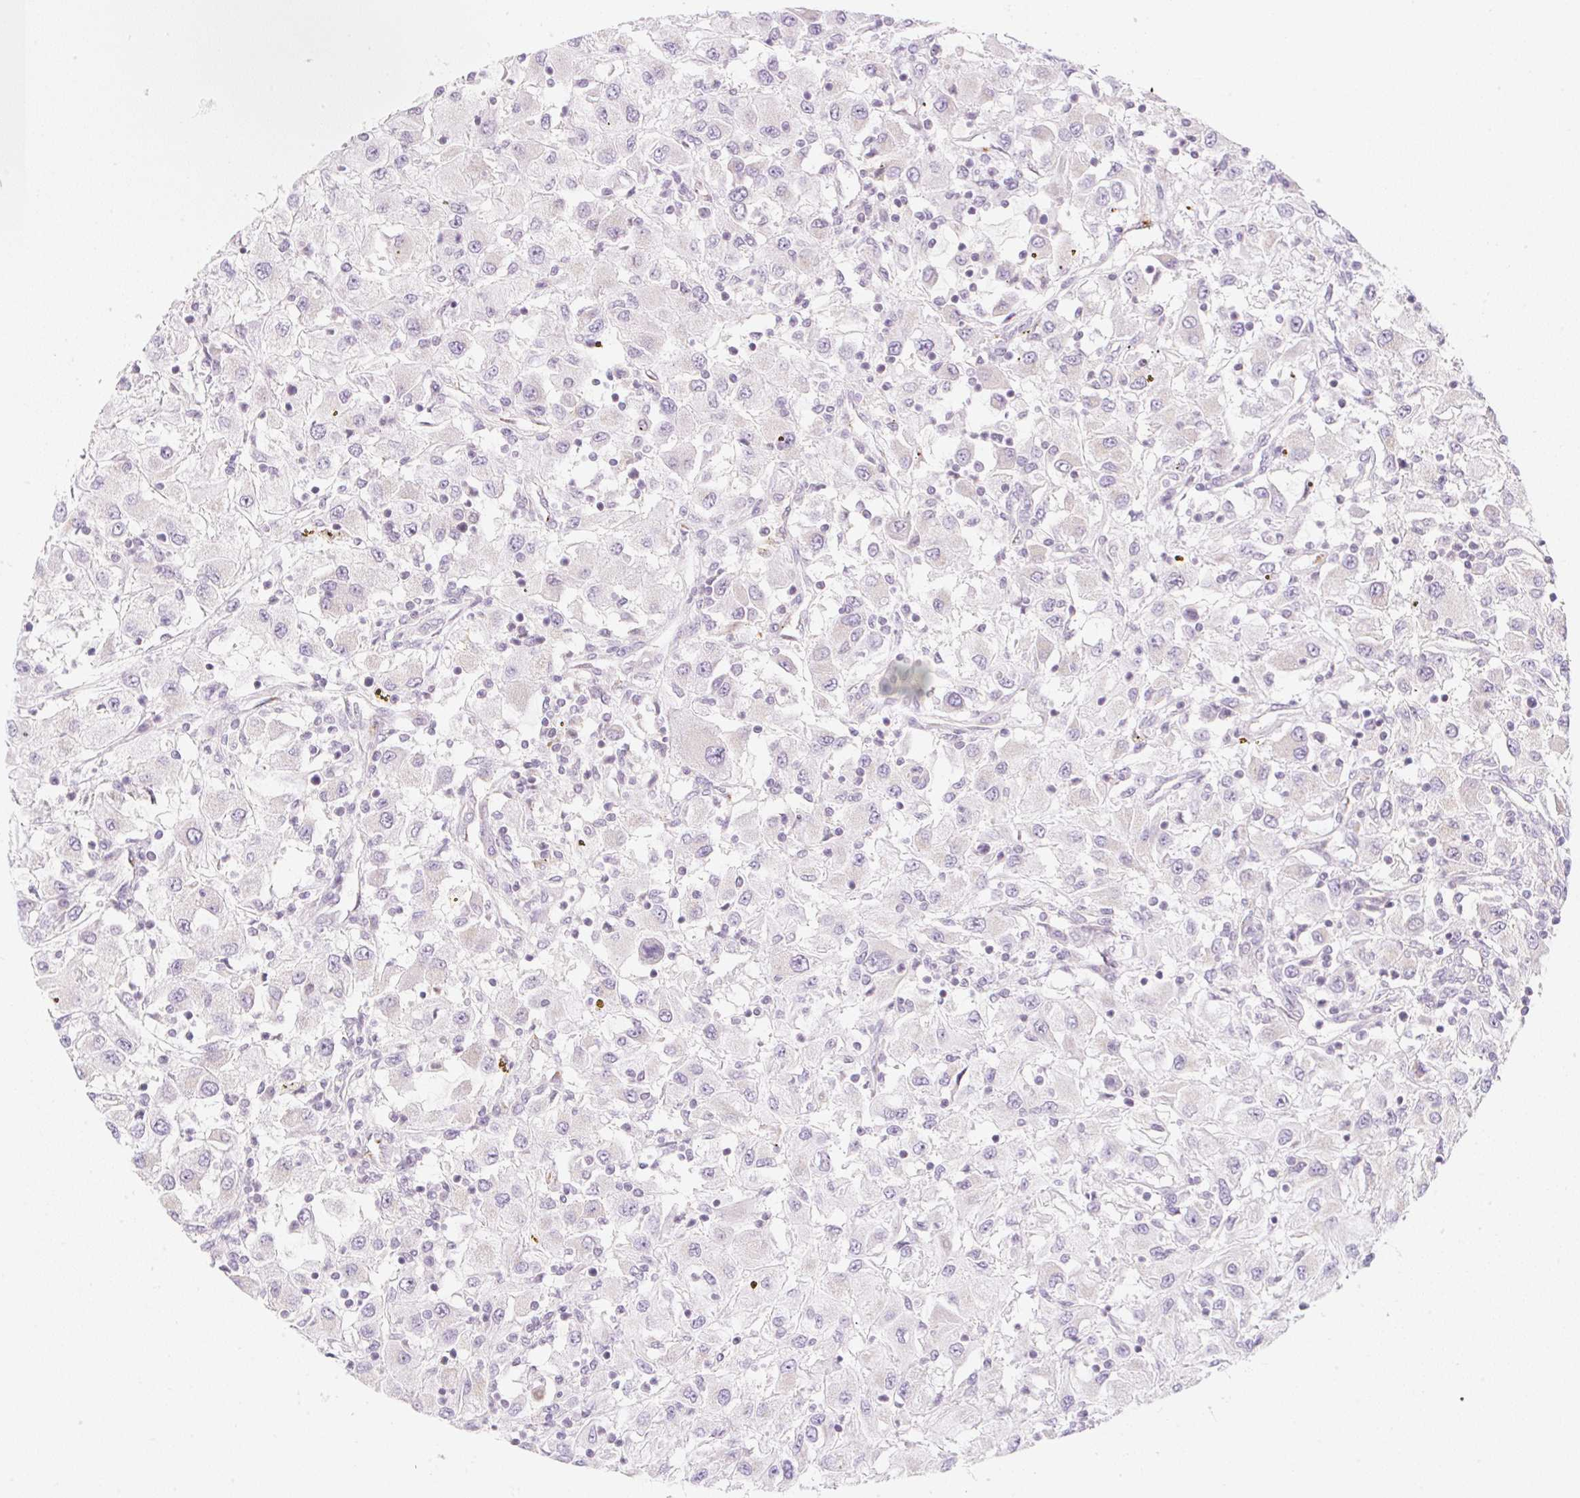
{"staining": {"intensity": "negative", "quantity": "none", "location": "none"}, "tissue": "renal cancer", "cell_type": "Tumor cells", "image_type": "cancer", "snomed": [{"axis": "morphology", "description": "Adenocarcinoma, NOS"}, {"axis": "topography", "description": "Kidney"}], "caption": "The photomicrograph displays no staining of tumor cells in renal cancer (adenocarcinoma).", "gene": "CASKIN1", "patient": {"sex": "female", "age": 67}}